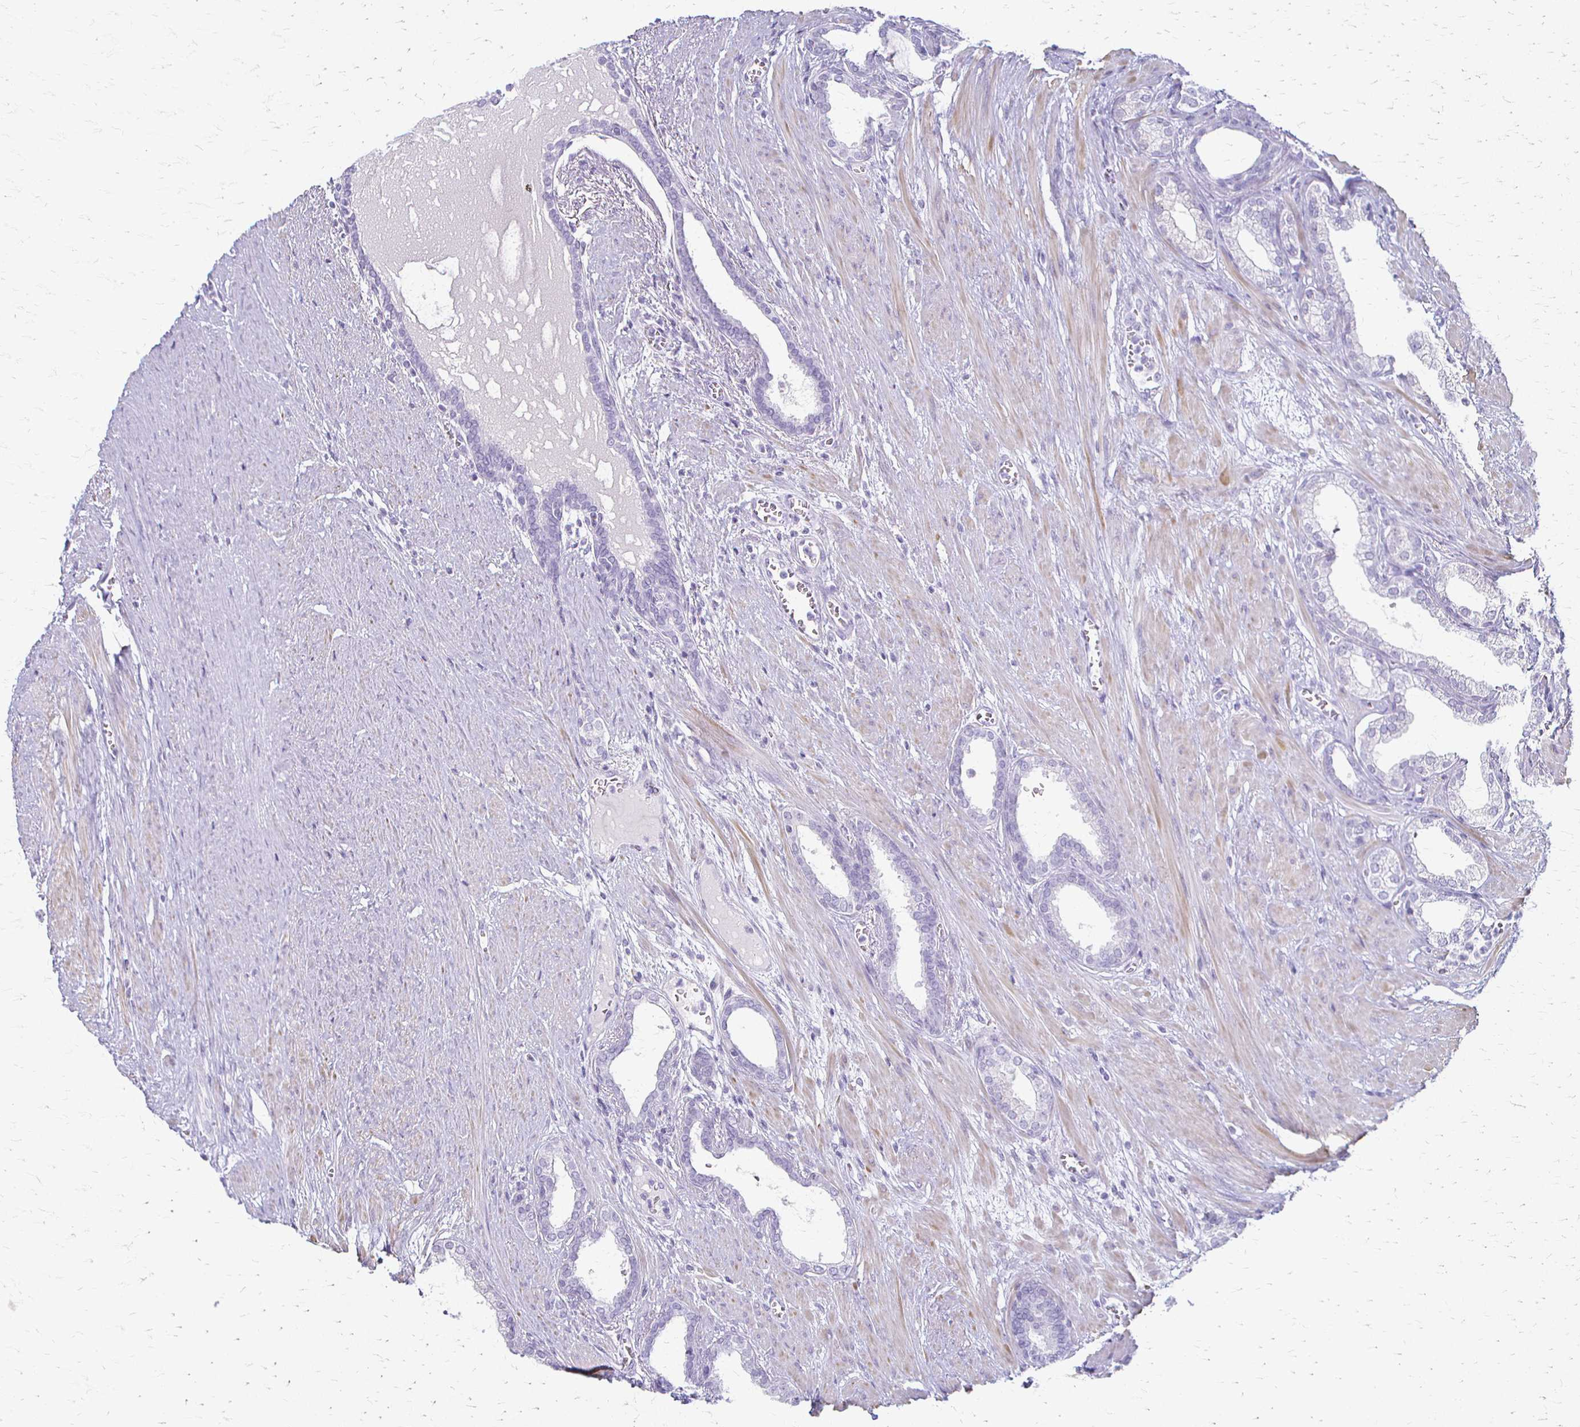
{"staining": {"intensity": "negative", "quantity": "none", "location": "none"}, "tissue": "prostate cancer", "cell_type": "Tumor cells", "image_type": "cancer", "snomed": [{"axis": "morphology", "description": "Adenocarcinoma, High grade"}, {"axis": "topography", "description": "Prostate"}], "caption": "Immunohistochemistry (IHC) of human prostate cancer exhibits no expression in tumor cells. The staining is performed using DAB (3,3'-diaminobenzidine) brown chromogen with nuclei counter-stained in using hematoxylin.", "gene": "ACP5", "patient": {"sex": "male", "age": 60}}